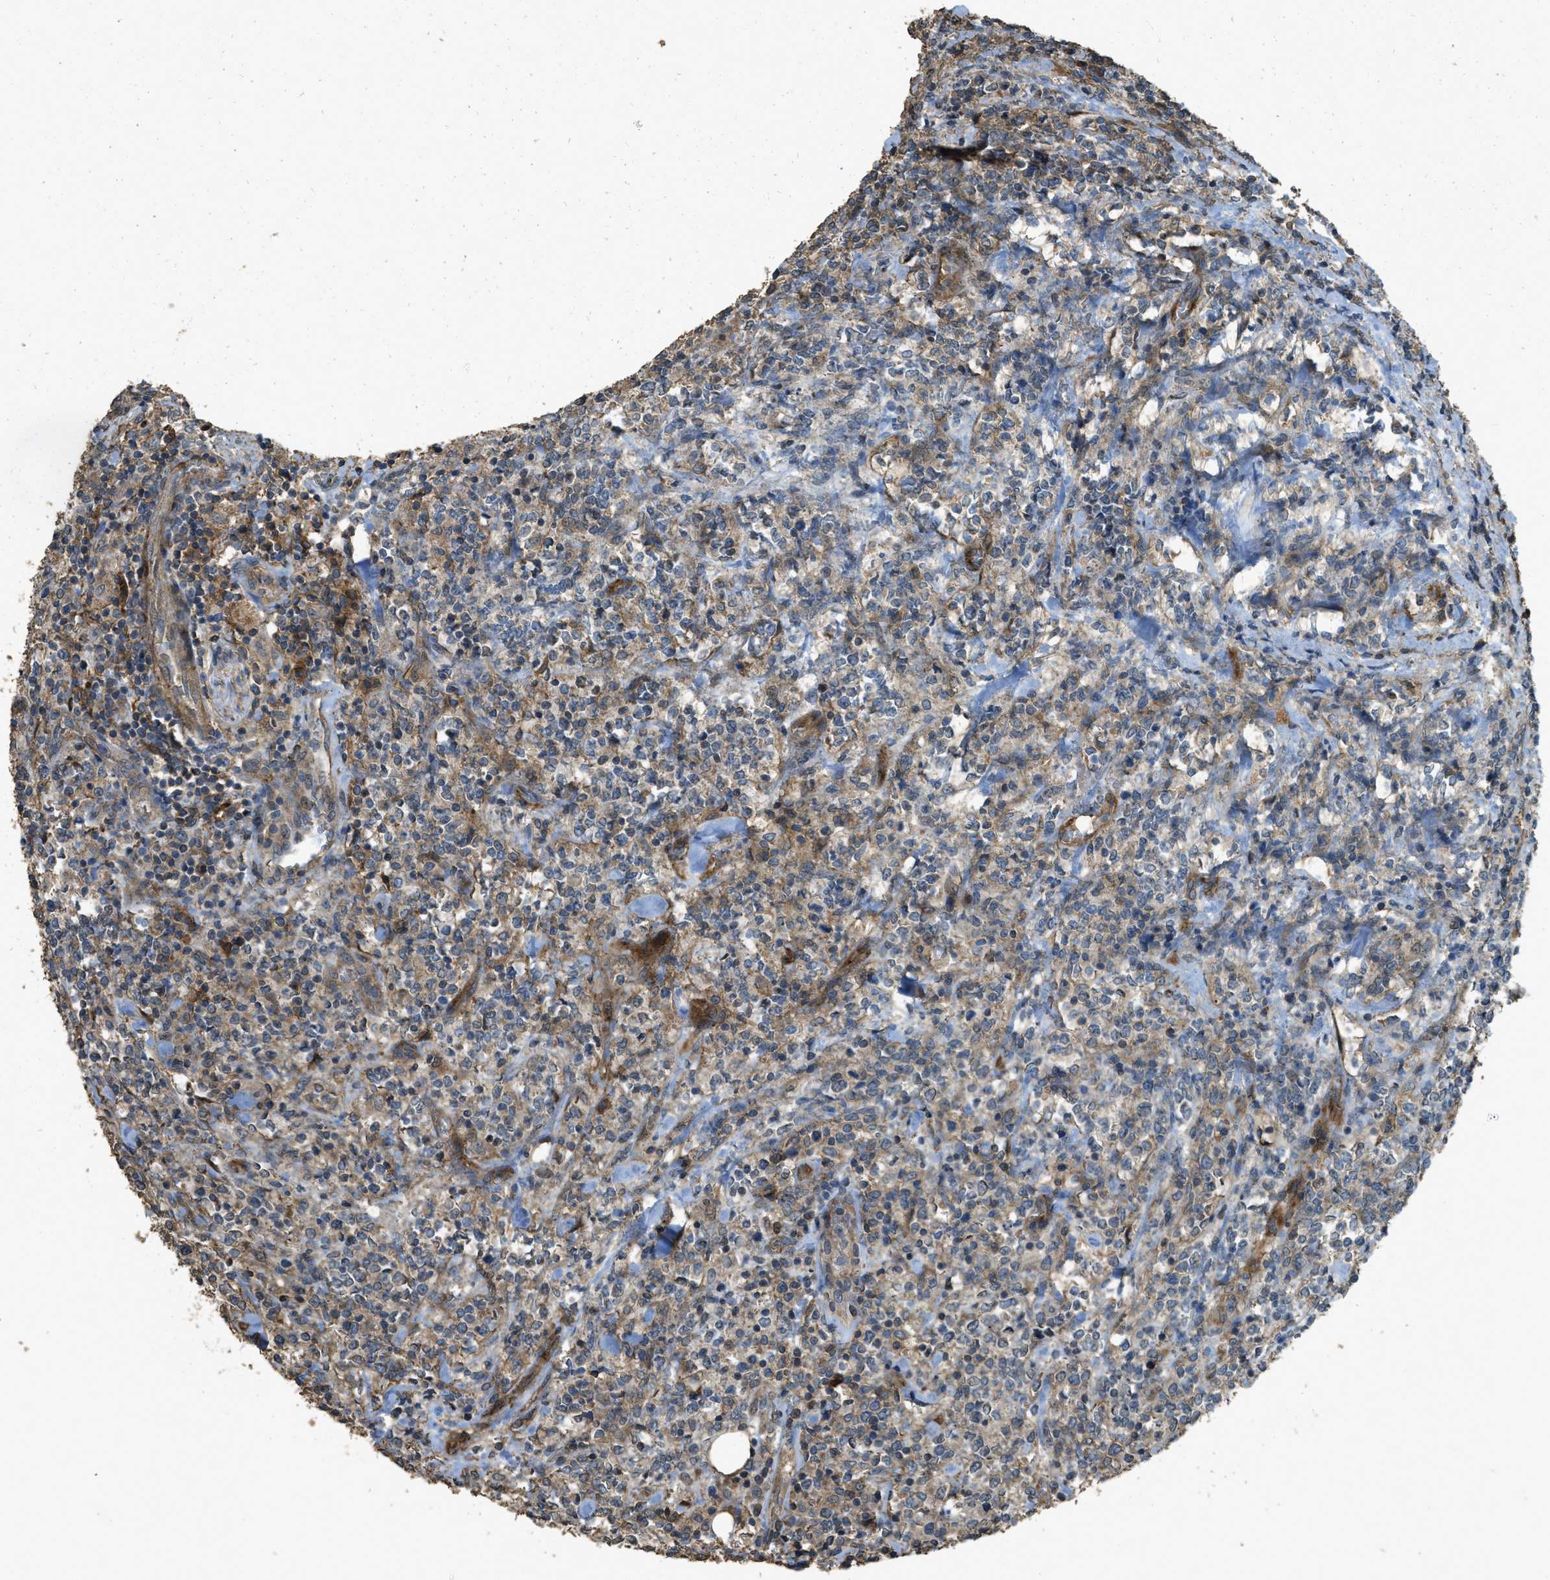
{"staining": {"intensity": "weak", "quantity": ">75%", "location": "cytoplasmic/membranous"}, "tissue": "lymphoma", "cell_type": "Tumor cells", "image_type": "cancer", "snomed": [{"axis": "morphology", "description": "Malignant lymphoma, non-Hodgkin's type, High grade"}, {"axis": "topography", "description": "Soft tissue"}], "caption": "Human lymphoma stained with a protein marker shows weak staining in tumor cells.", "gene": "CD276", "patient": {"sex": "male", "age": 18}}